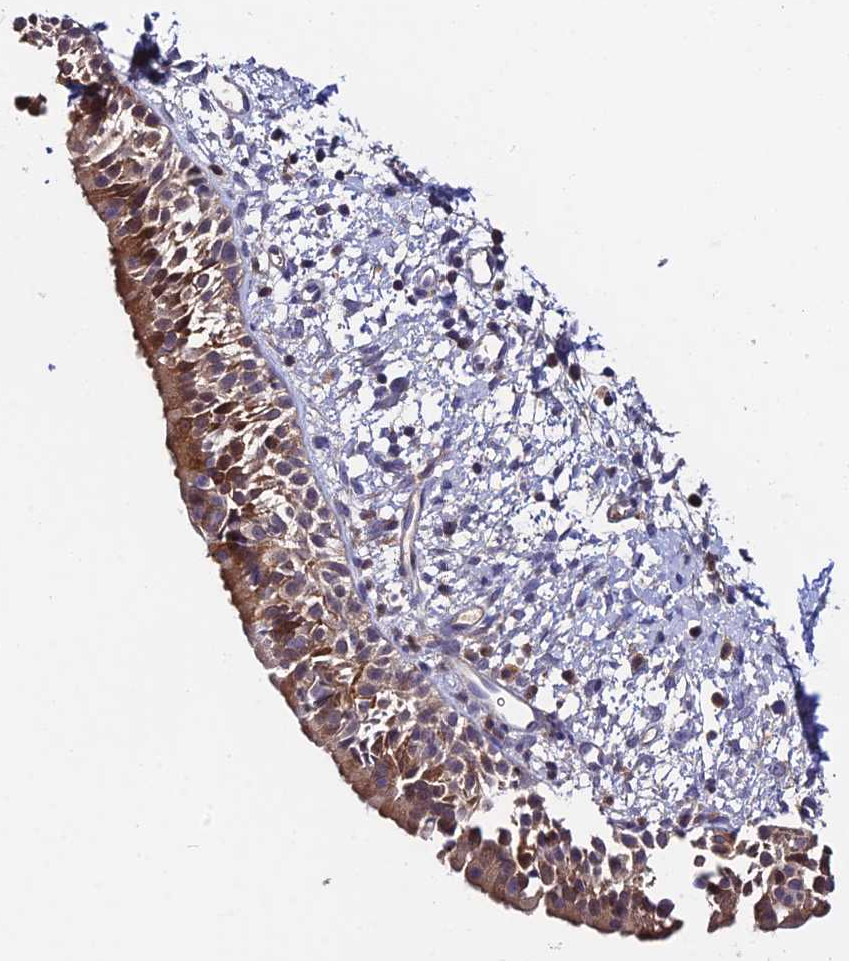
{"staining": {"intensity": "moderate", "quantity": ">75%", "location": "cytoplasmic/membranous,nuclear"}, "tissue": "nasopharynx", "cell_type": "Respiratory epithelial cells", "image_type": "normal", "snomed": [{"axis": "morphology", "description": "Normal tissue, NOS"}, {"axis": "topography", "description": "Nasopharynx"}], "caption": "An image of nasopharynx stained for a protein reveals moderate cytoplasmic/membranous,nuclear brown staining in respiratory epithelial cells. The staining is performed using DAB brown chromogen to label protein expression. The nuclei are counter-stained blue using hematoxylin.", "gene": "FBP1", "patient": {"sex": "male", "age": 22}}